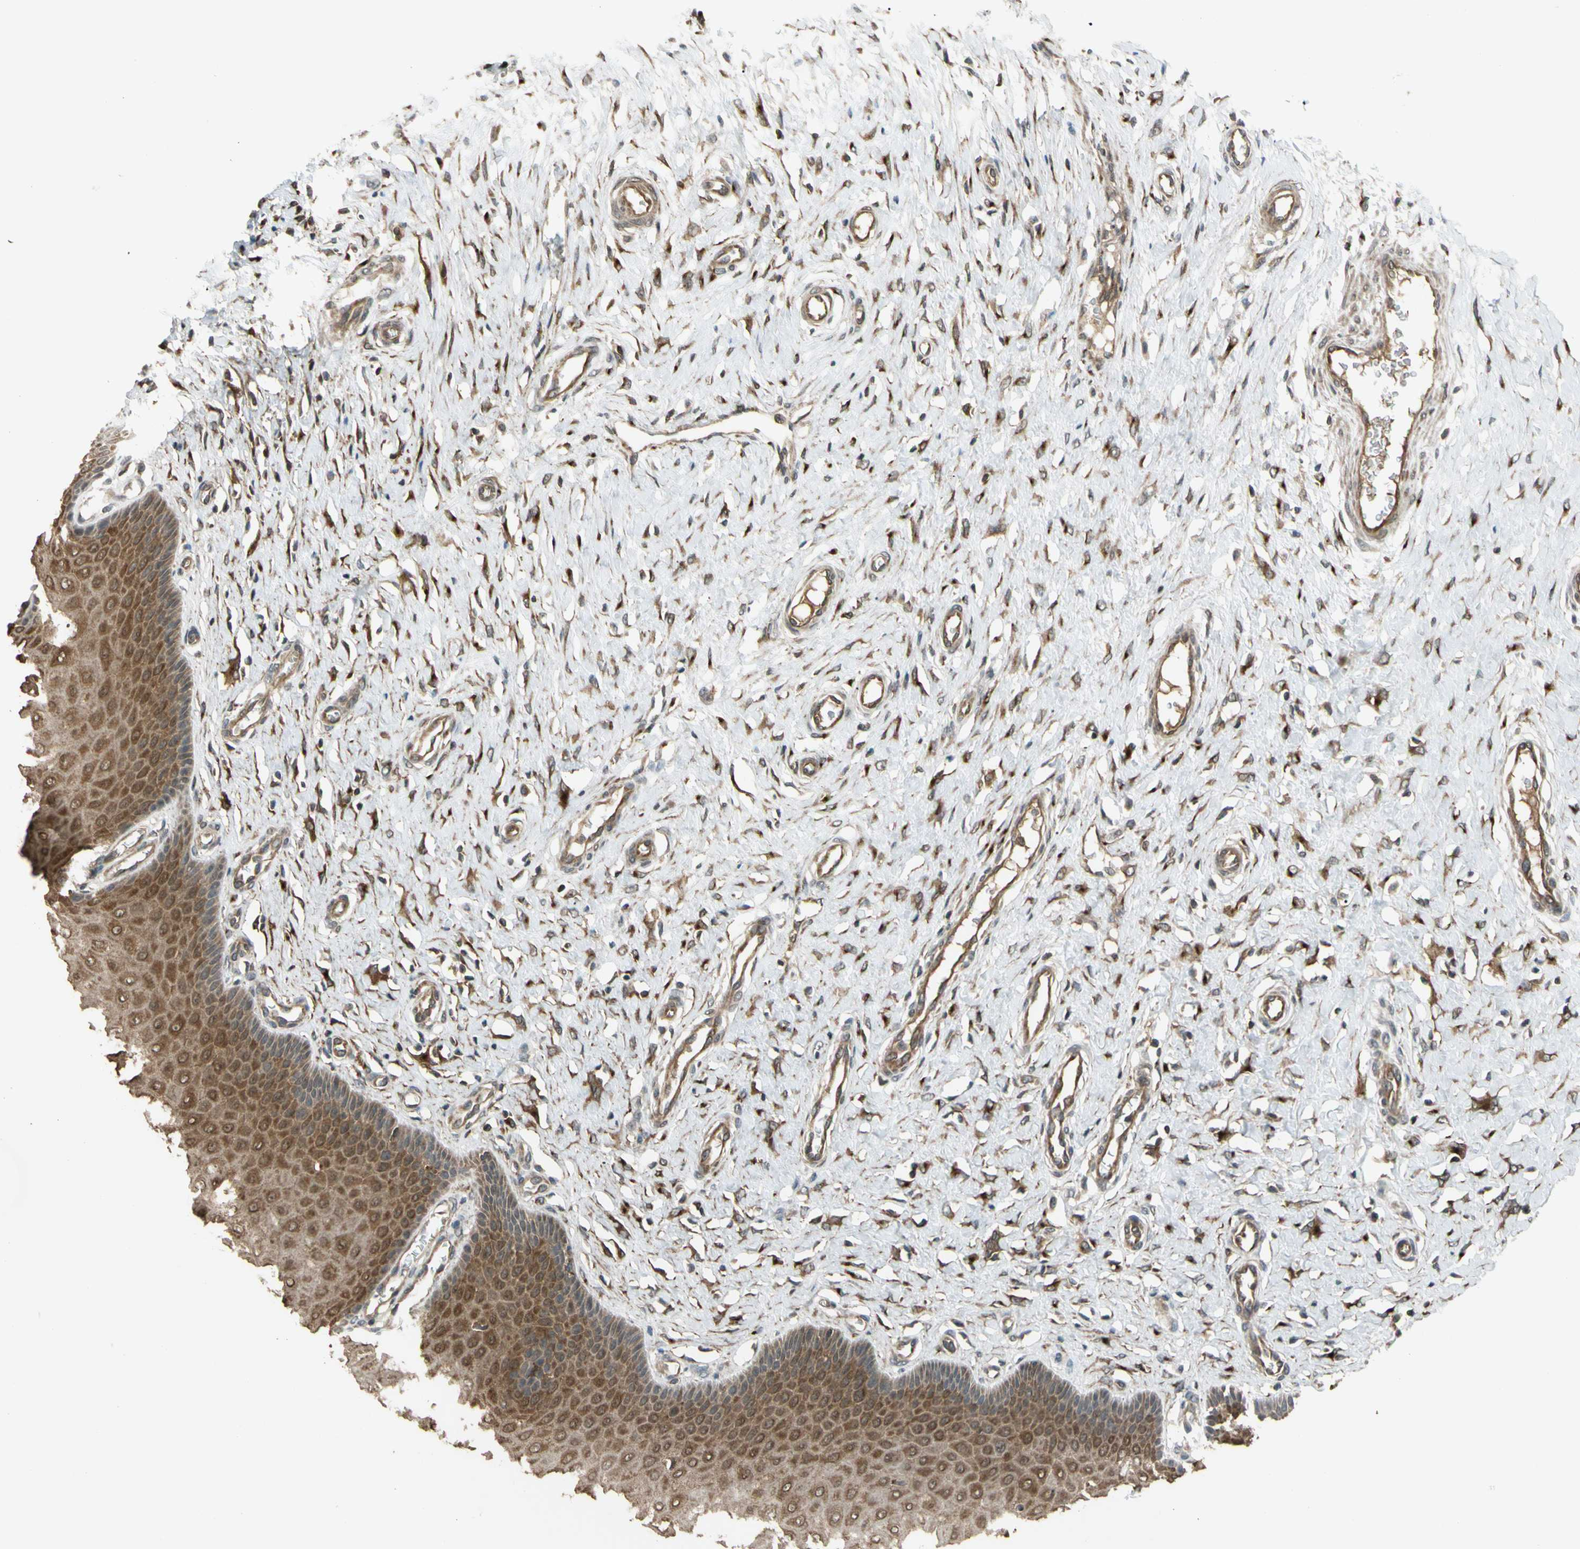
{"staining": {"intensity": "moderate", "quantity": ">75%", "location": "cytoplasmic/membranous,nuclear"}, "tissue": "cervix", "cell_type": "Glandular cells", "image_type": "normal", "snomed": [{"axis": "morphology", "description": "Normal tissue, NOS"}, {"axis": "topography", "description": "Cervix"}], "caption": "Unremarkable cervix demonstrates moderate cytoplasmic/membranous,nuclear positivity in approximately >75% of glandular cells (DAB (3,3'-diaminobenzidine) = brown stain, brightfield microscopy at high magnification)..", "gene": "FLII", "patient": {"sex": "female", "age": 55}}